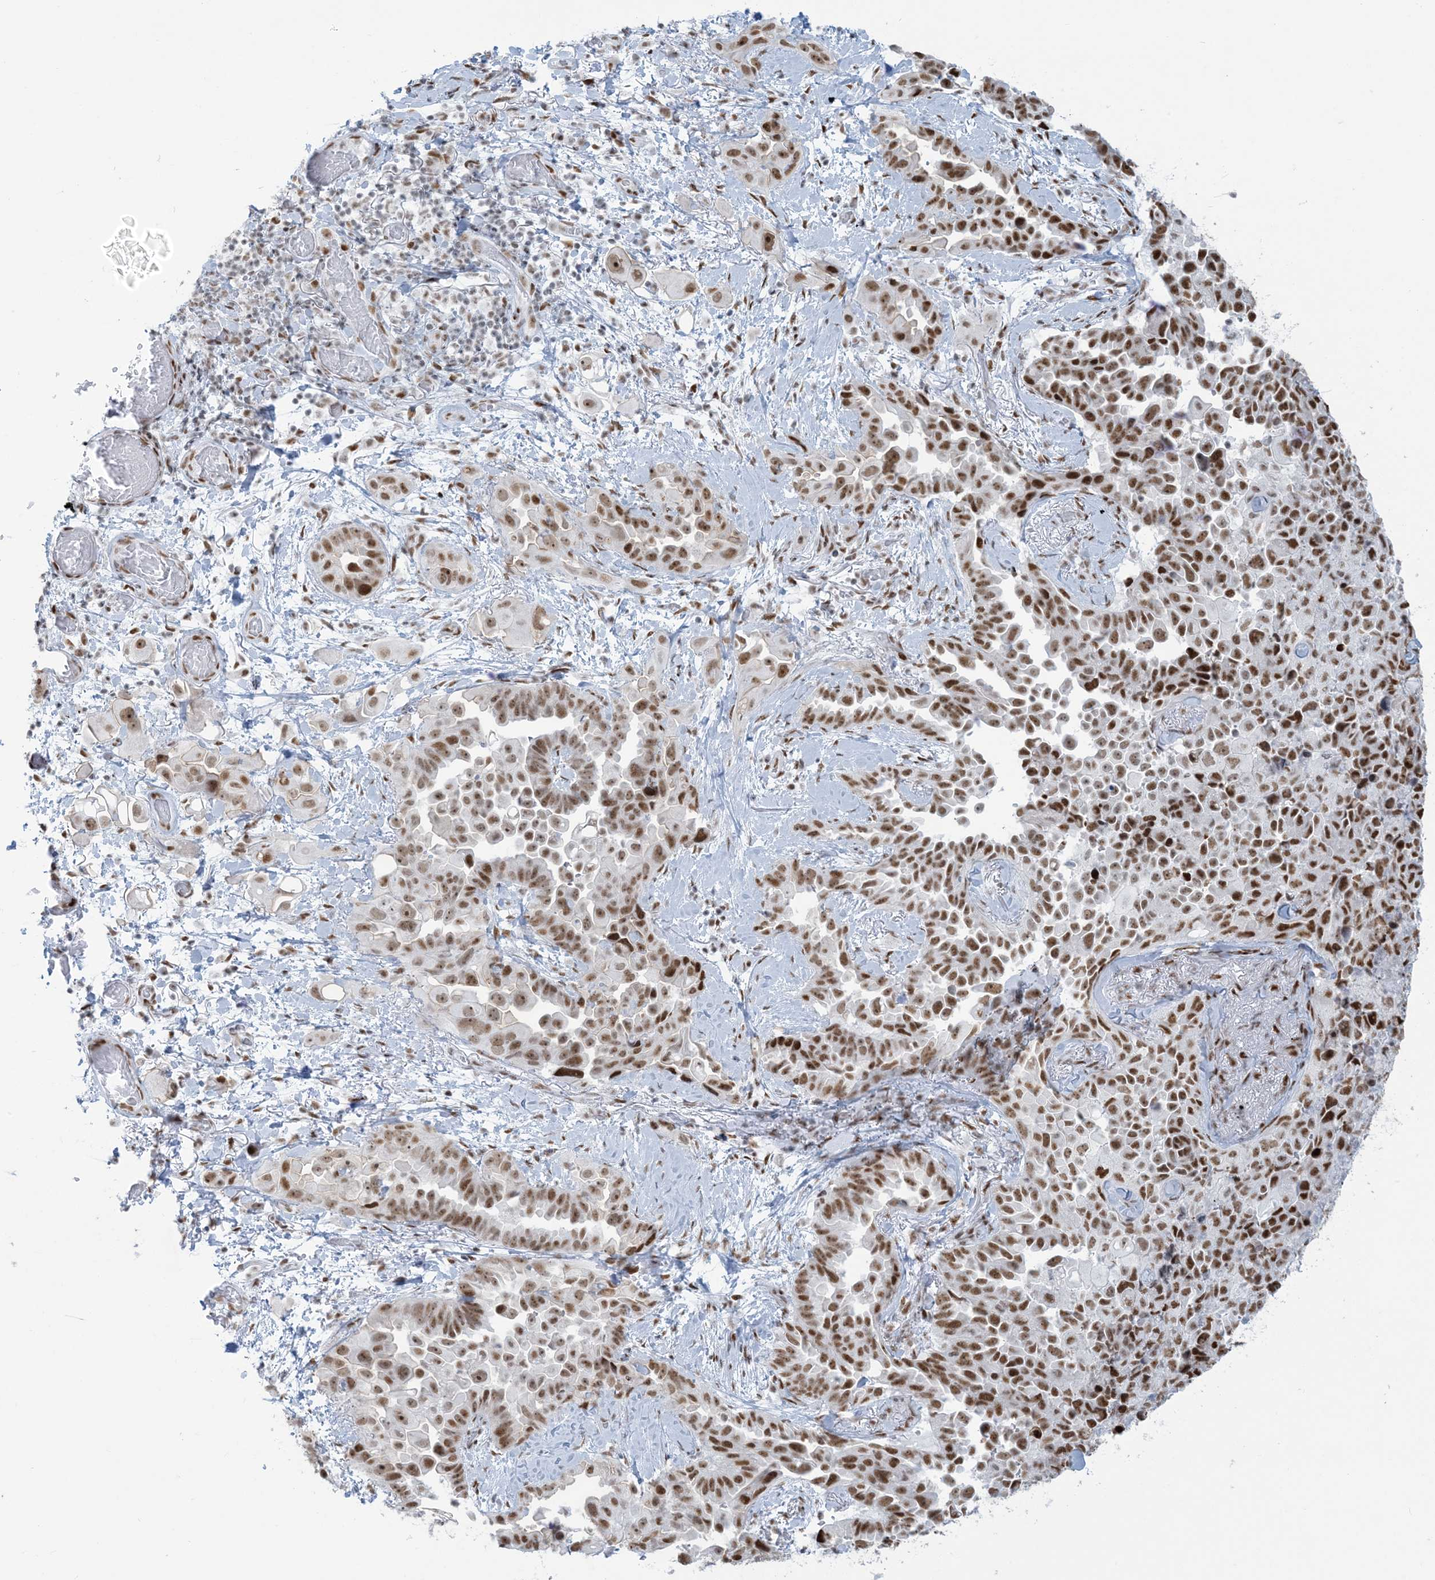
{"staining": {"intensity": "moderate", "quantity": ">75%", "location": "nuclear"}, "tissue": "lung cancer", "cell_type": "Tumor cells", "image_type": "cancer", "snomed": [{"axis": "morphology", "description": "Adenocarcinoma, NOS"}, {"axis": "topography", "description": "Lung"}], "caption": "Adenocarcinoma (lung) stained with a brown dye reveals moderate nuclear positive positivity in approximately >75% of tumor cells.", "gene": "STAG1", "patient": {"sex": "female", "age": 67}}